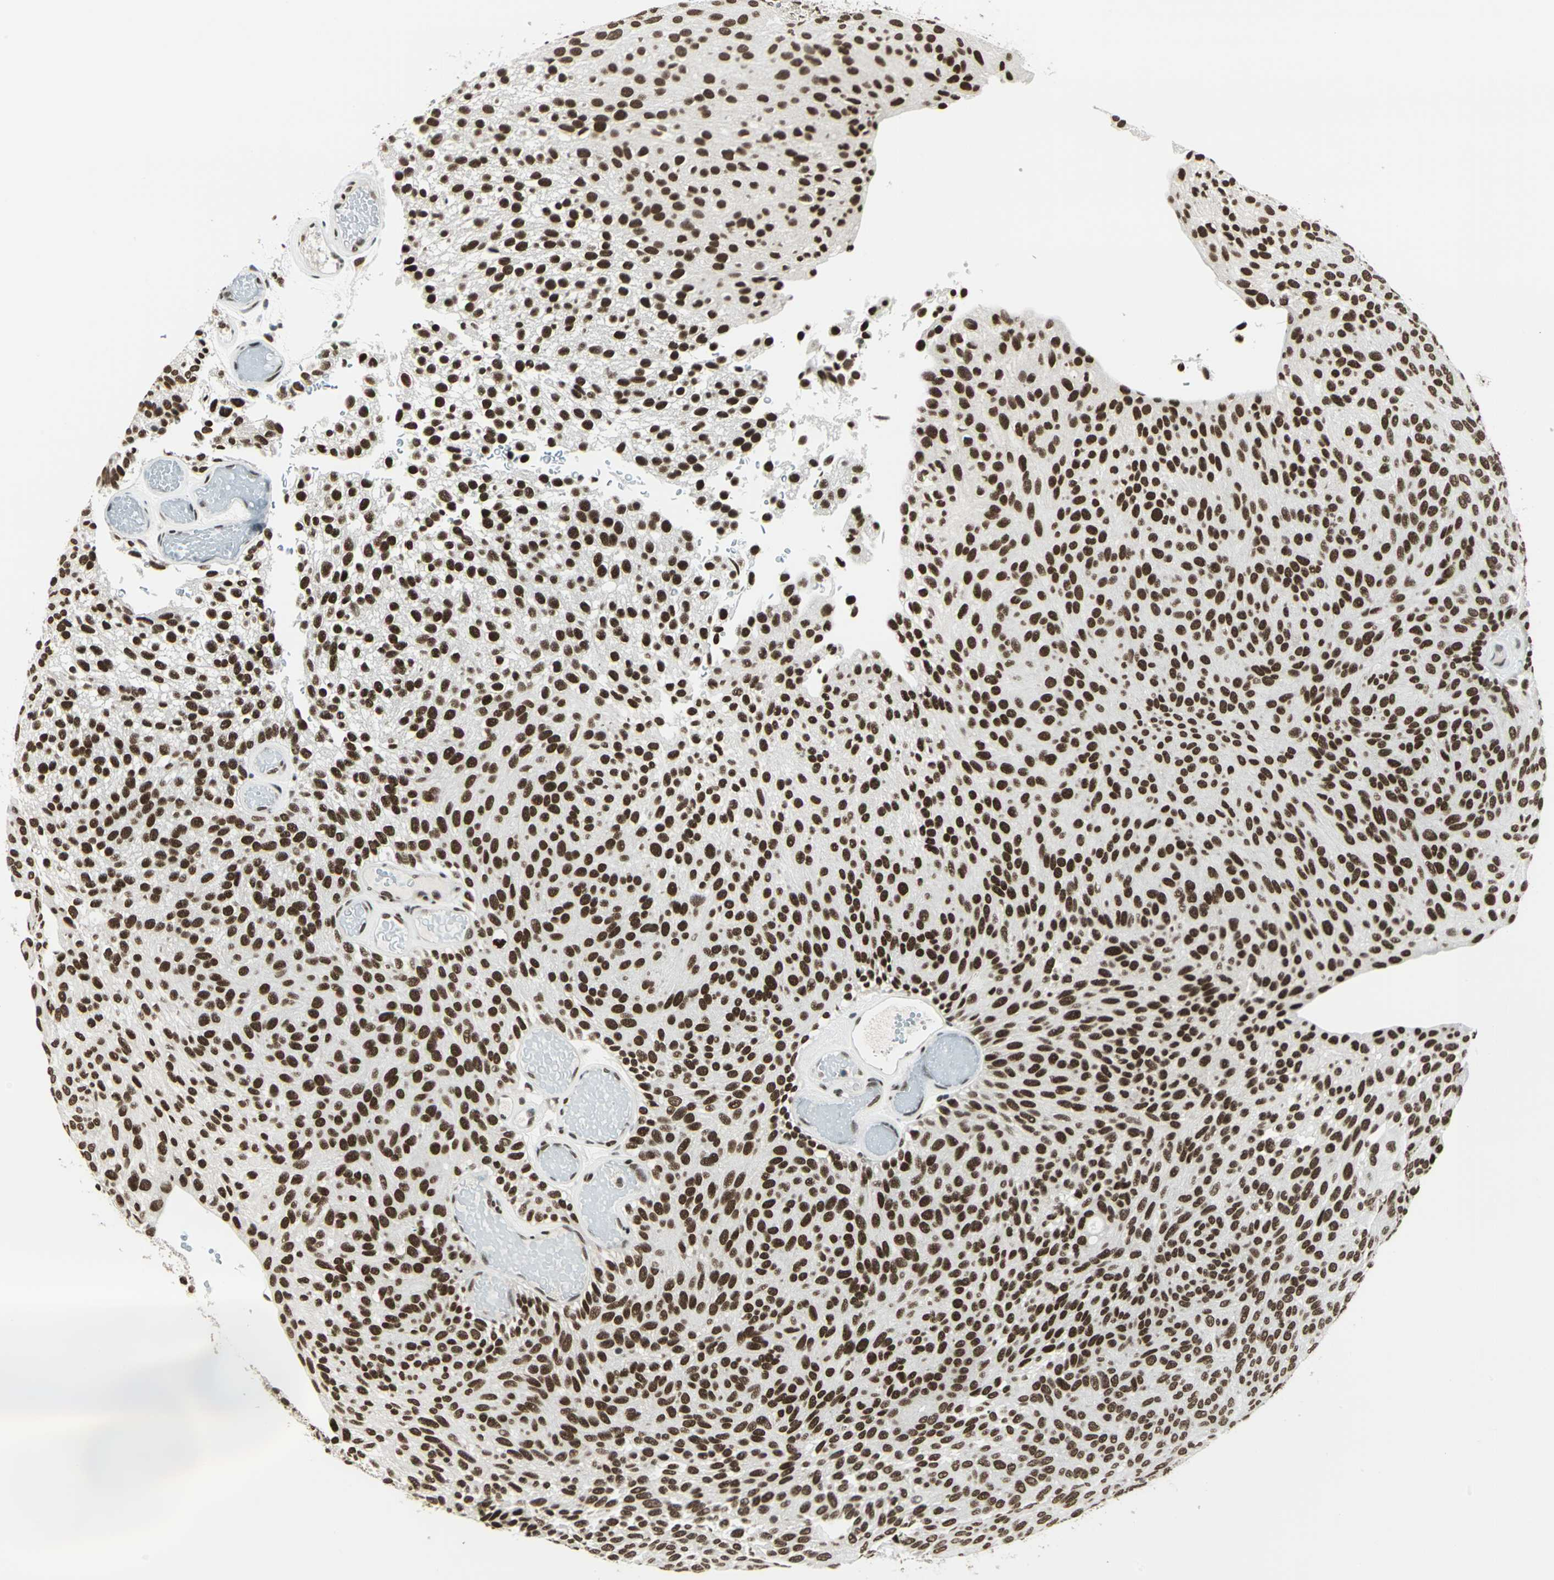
{"staining": {"intensity": "strong", "quantity": ">75%", "location": "nuclear"}, "tissue": "urothelial cancer", "cell_type": "Tumor cells", "image_type": "cancer", "snomed": [{"axis": "morphology", "description": "Urothelial carcinoma, Low grade"}, {"axis": "topography", "description": "Urinary bladder"}], "caption": "Urothelial cancer stained with a protein marker shows strong staining in tumor cells.", "gene": "ADNP", "patient": {"sex": "male", "age": 78}}